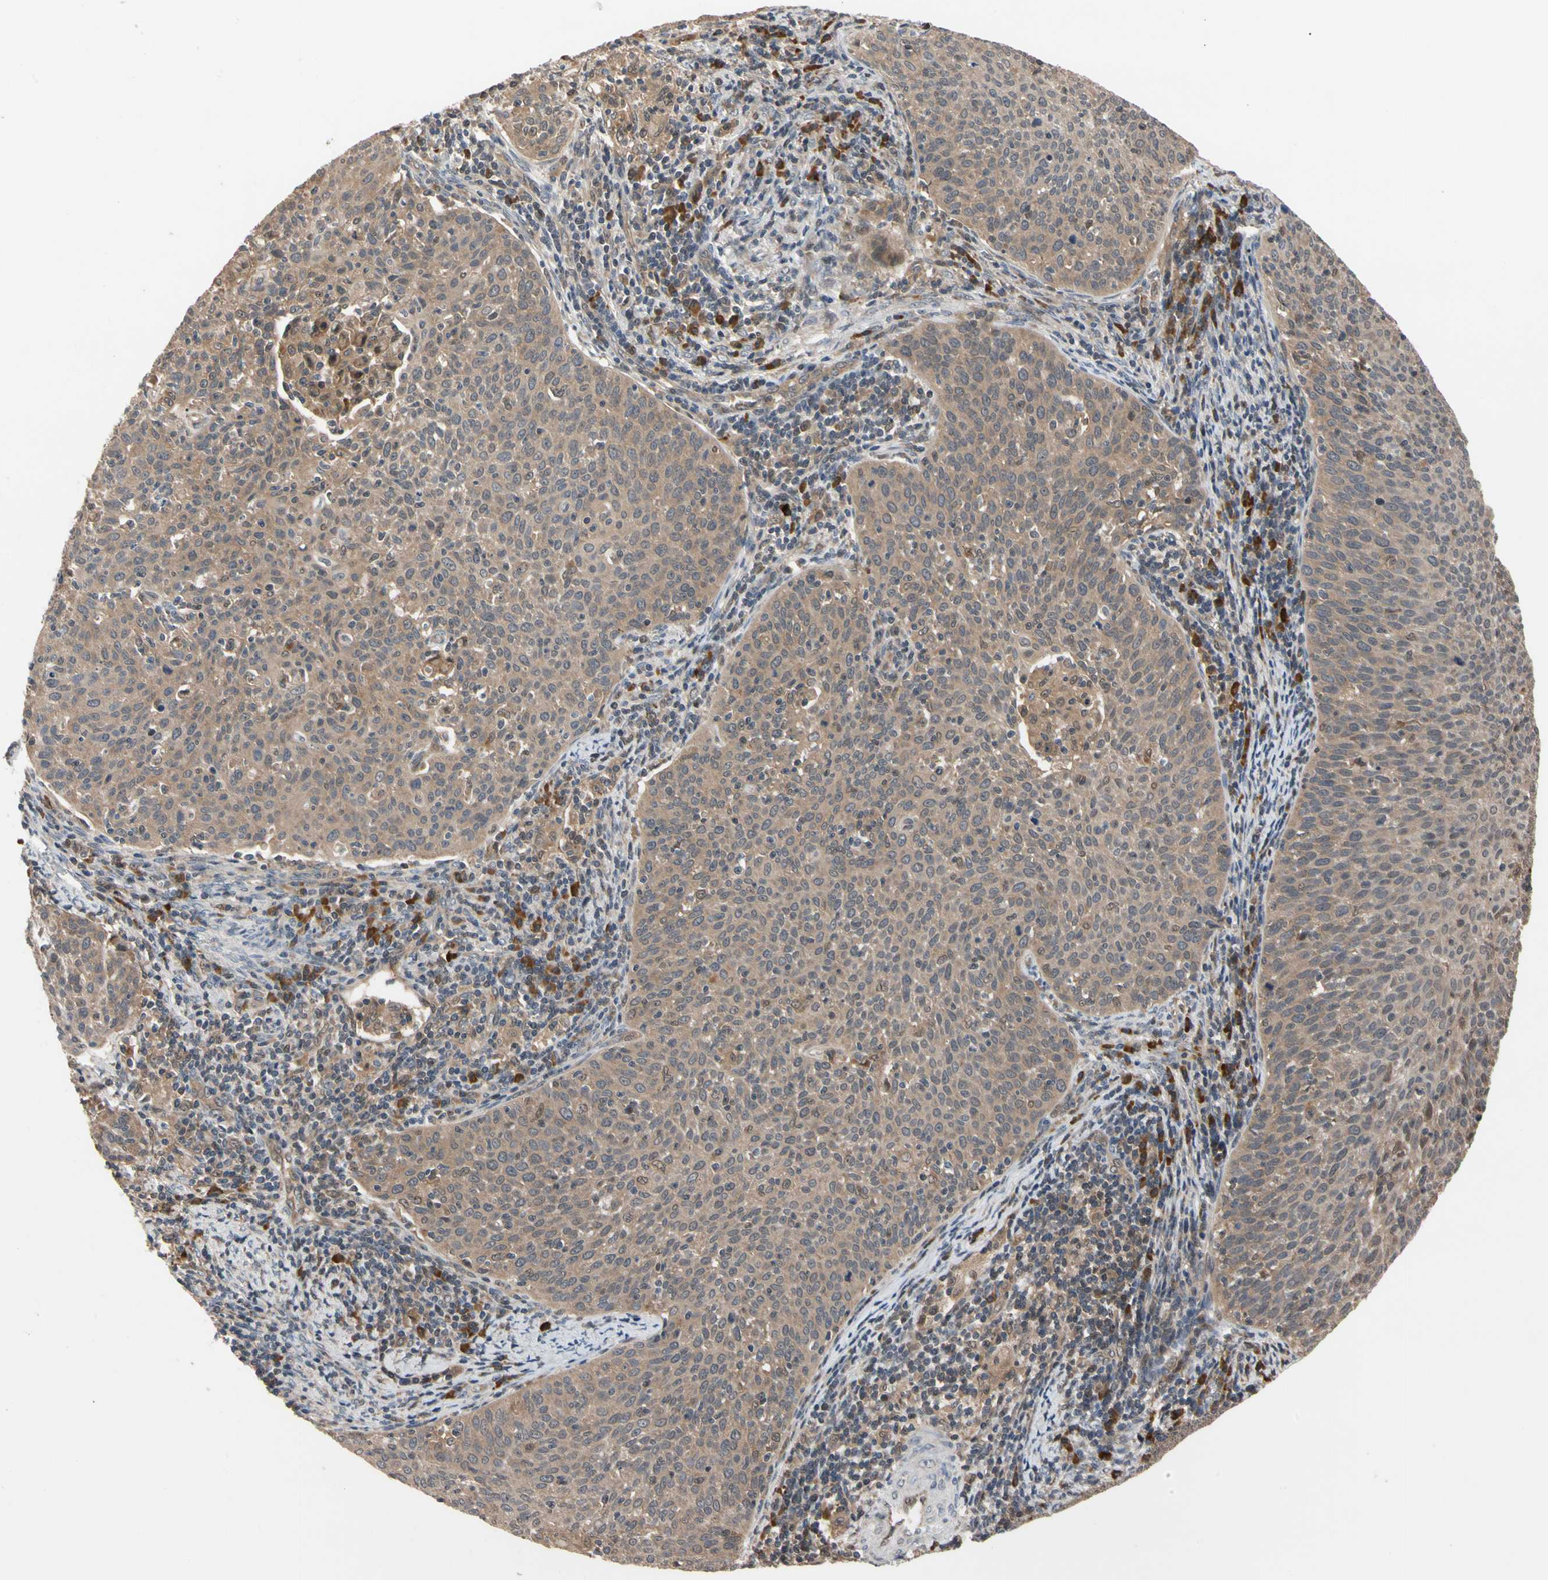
{"staining": {"intensity": "moderate", "quantity": ">75%", "location": "cytoplasmic/membranous"}, "tissue": "cervical cancer", "cell_type": "Tumor cells", "image_type": "cancer", "snomed": [{"axis": "morphology", "description": "Squamous cell carcinoma, NOS"}, {"axis": "topography", "description": "Cervix"}], "caption": "Cervical cancer (squamous cell carcinoma) stained with a protein marker reveals moderate staining in tumor cells.", "gene": "CYTIP", "patient": {"sex": "female", "age": 38}}